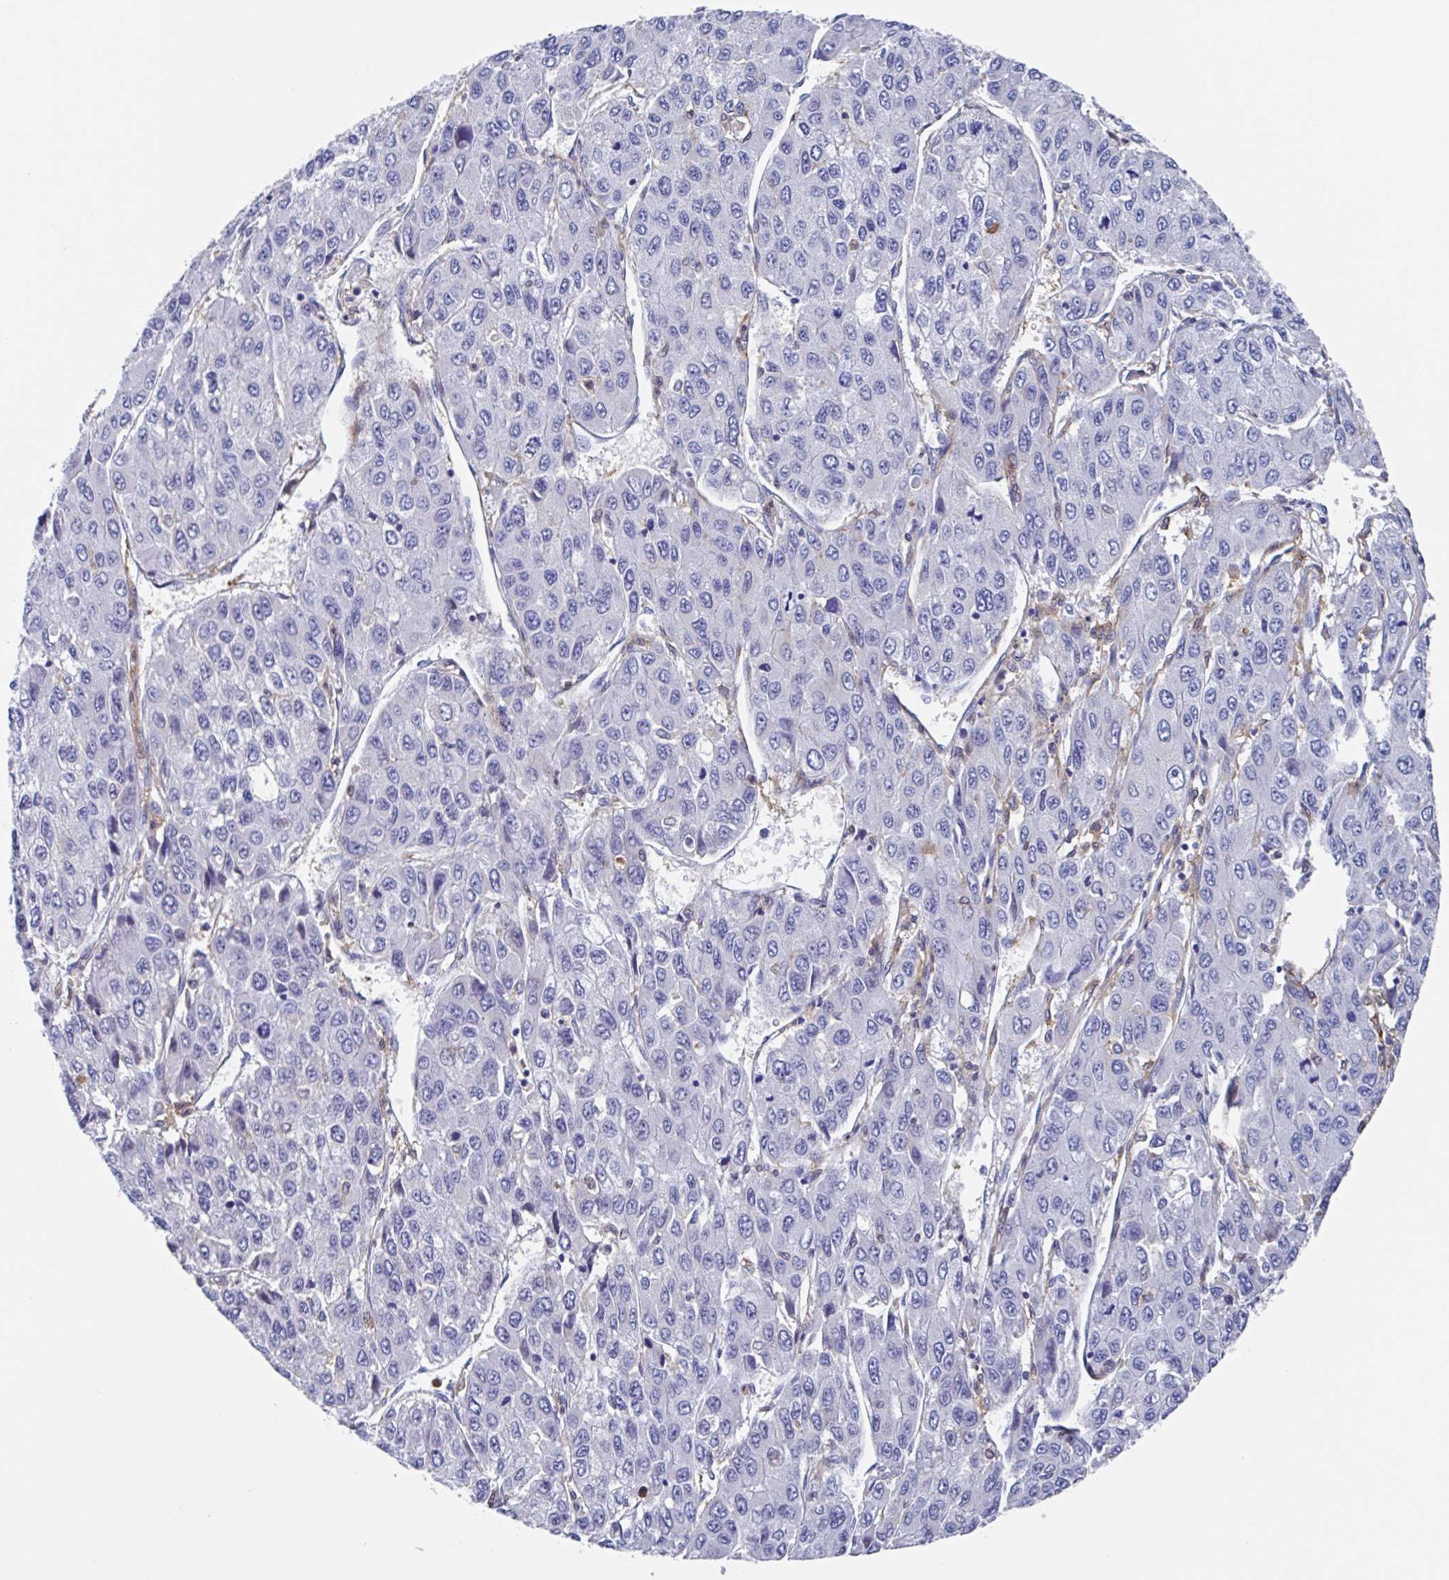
{"staining": {"intensity": "negative", "quantity": "none", "location": "none"}, "tissue": "liver cancer", "cell_type": "Tumor cells", "image_type": "cancer", "snomed": [{"axis": "morphology", "description": "Carcinoma, Hepatocellular, NOS"}, {"axis": "topography", "description": "Liver"}], "caption": "Immunohistochemical staining of liver cancer displays no significant expression in tumor cells.", "gene": "FCGR3A", "patient": {"sex": "female", "age": 66}}